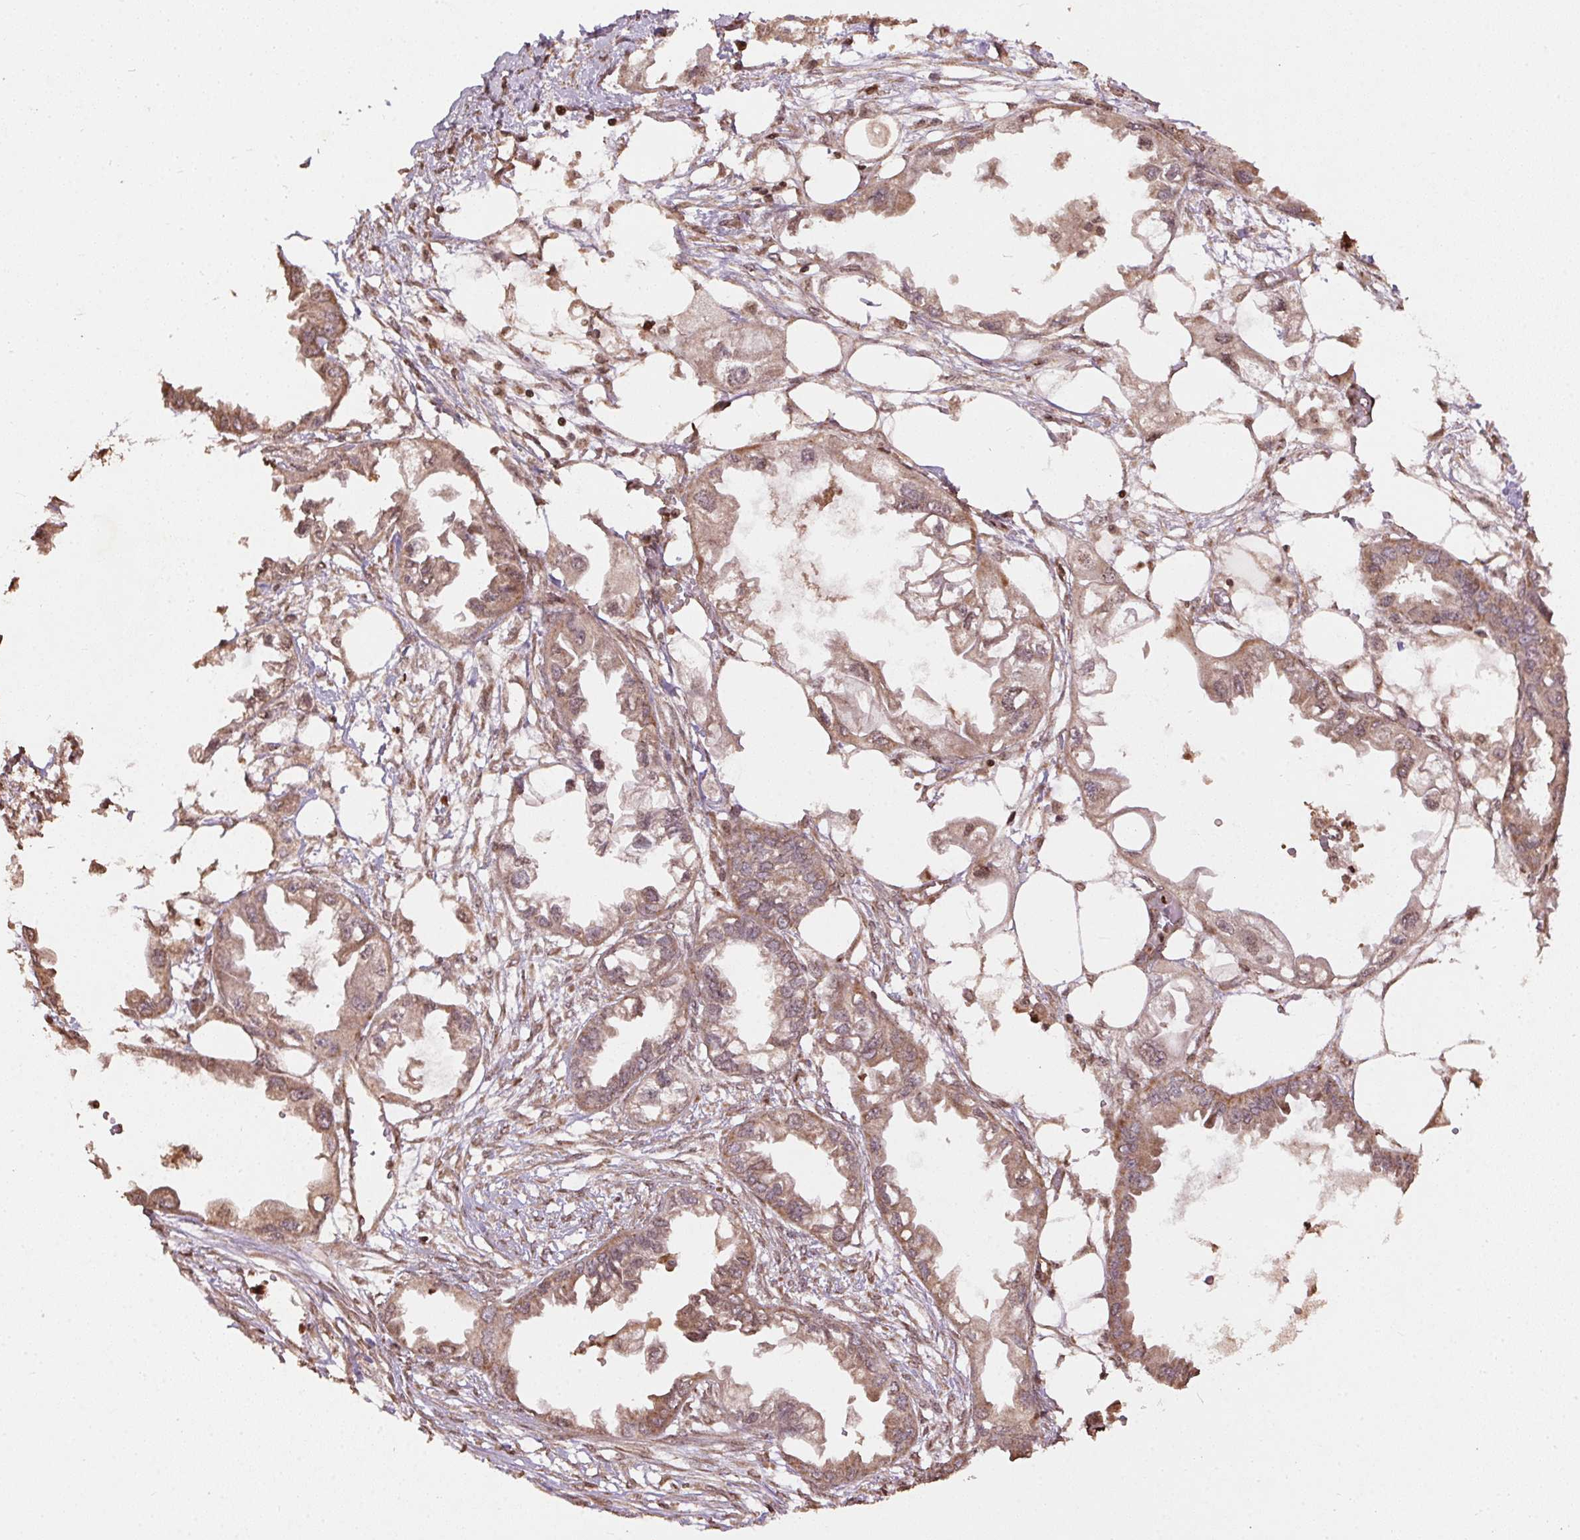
{"staining": {"intensity": "weak", "quantity": ">75%", "location": "cytoplasmic/membranous"}, "tissue": "endometrial cancer", "cell_type": "Tumor cells", "image_type": "cancer", "snomed": [{"axis": "morphology", "description": "Adenocarcinoma, NOS"}, {"axis": "morphology", "description": "Adenocarcinoma, metastatic, NOS"}, {"axis": "topography", "description": "Adipose tissue"}, {"axis": "topography", "description": "Endometrium"}], "caption": "The micrograph shows a brown stain indicating the presence of a protein in the cytoplasmic/membranous of tumor cells in metastatic adenocarcinoma (endometrial). The staining is performed using DAB brown chromogen to label protein expression. The nuclei are counter-stained blue using hematoxylin.", "gene": "SPRED2", "patient": {"sex": "female", "age": 67}}